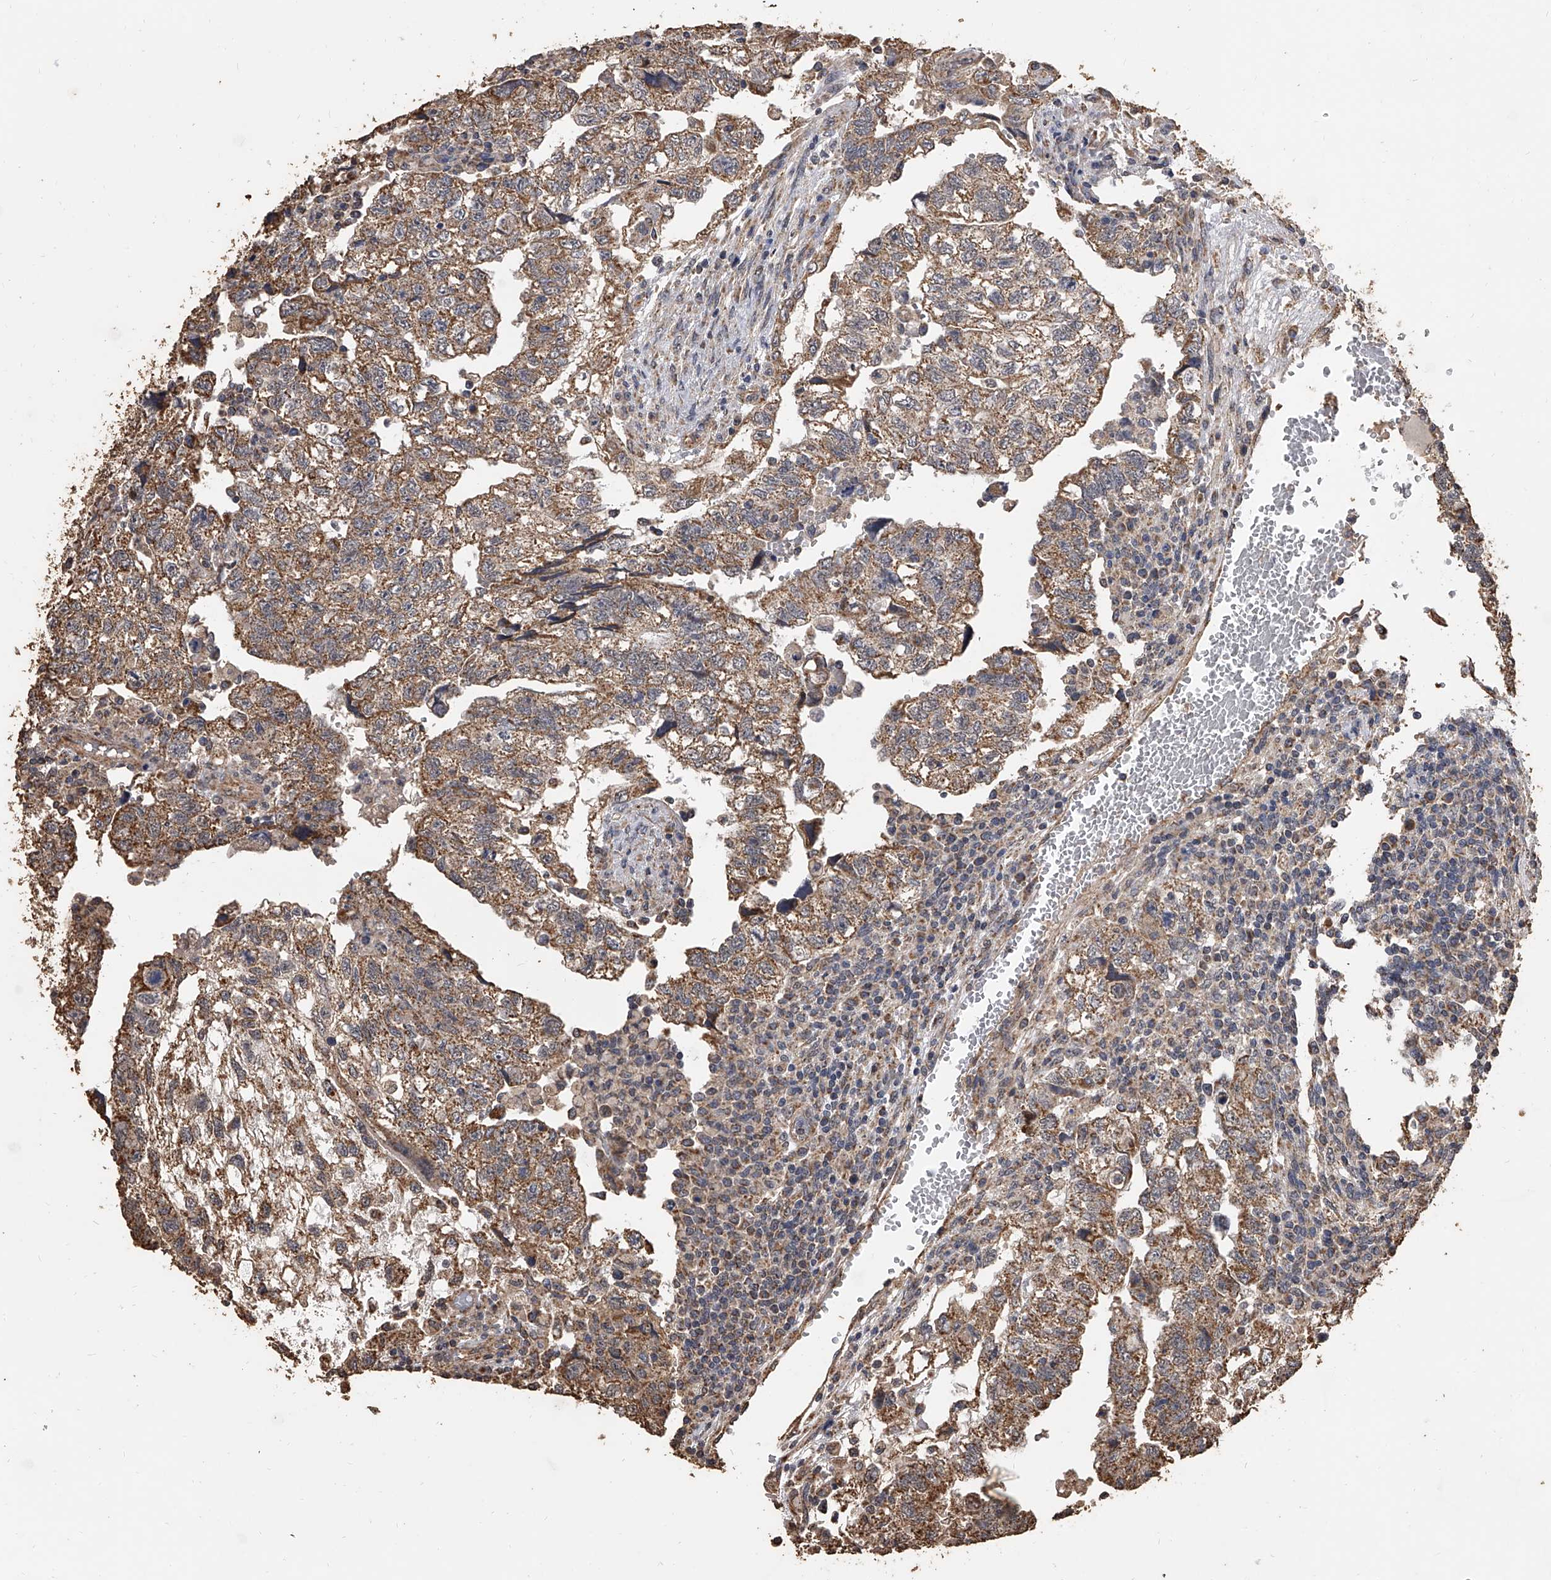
{"staining": {"intensity": "moderate", "quantity": ">75%", "location": "cytoplasmic/membranous"}, "tissue": "testis cancer", "cell_type": "Tumor cells", "image_type": "cancer", "snomed": [{"axis": "morphology", "description": "Carcinoma, Embryonal, NOS"}, {"axis": "topography", "description": "Testis"}], "caption": "Testis embryonal carcinoma was stained to show a protein in brown. There is medium levels of moderate cytoplasmic/membranous expression in approximately >75% of tumor cells.", "gene": "MRPL28", "patient": {"sex": "male", "age": 36}}